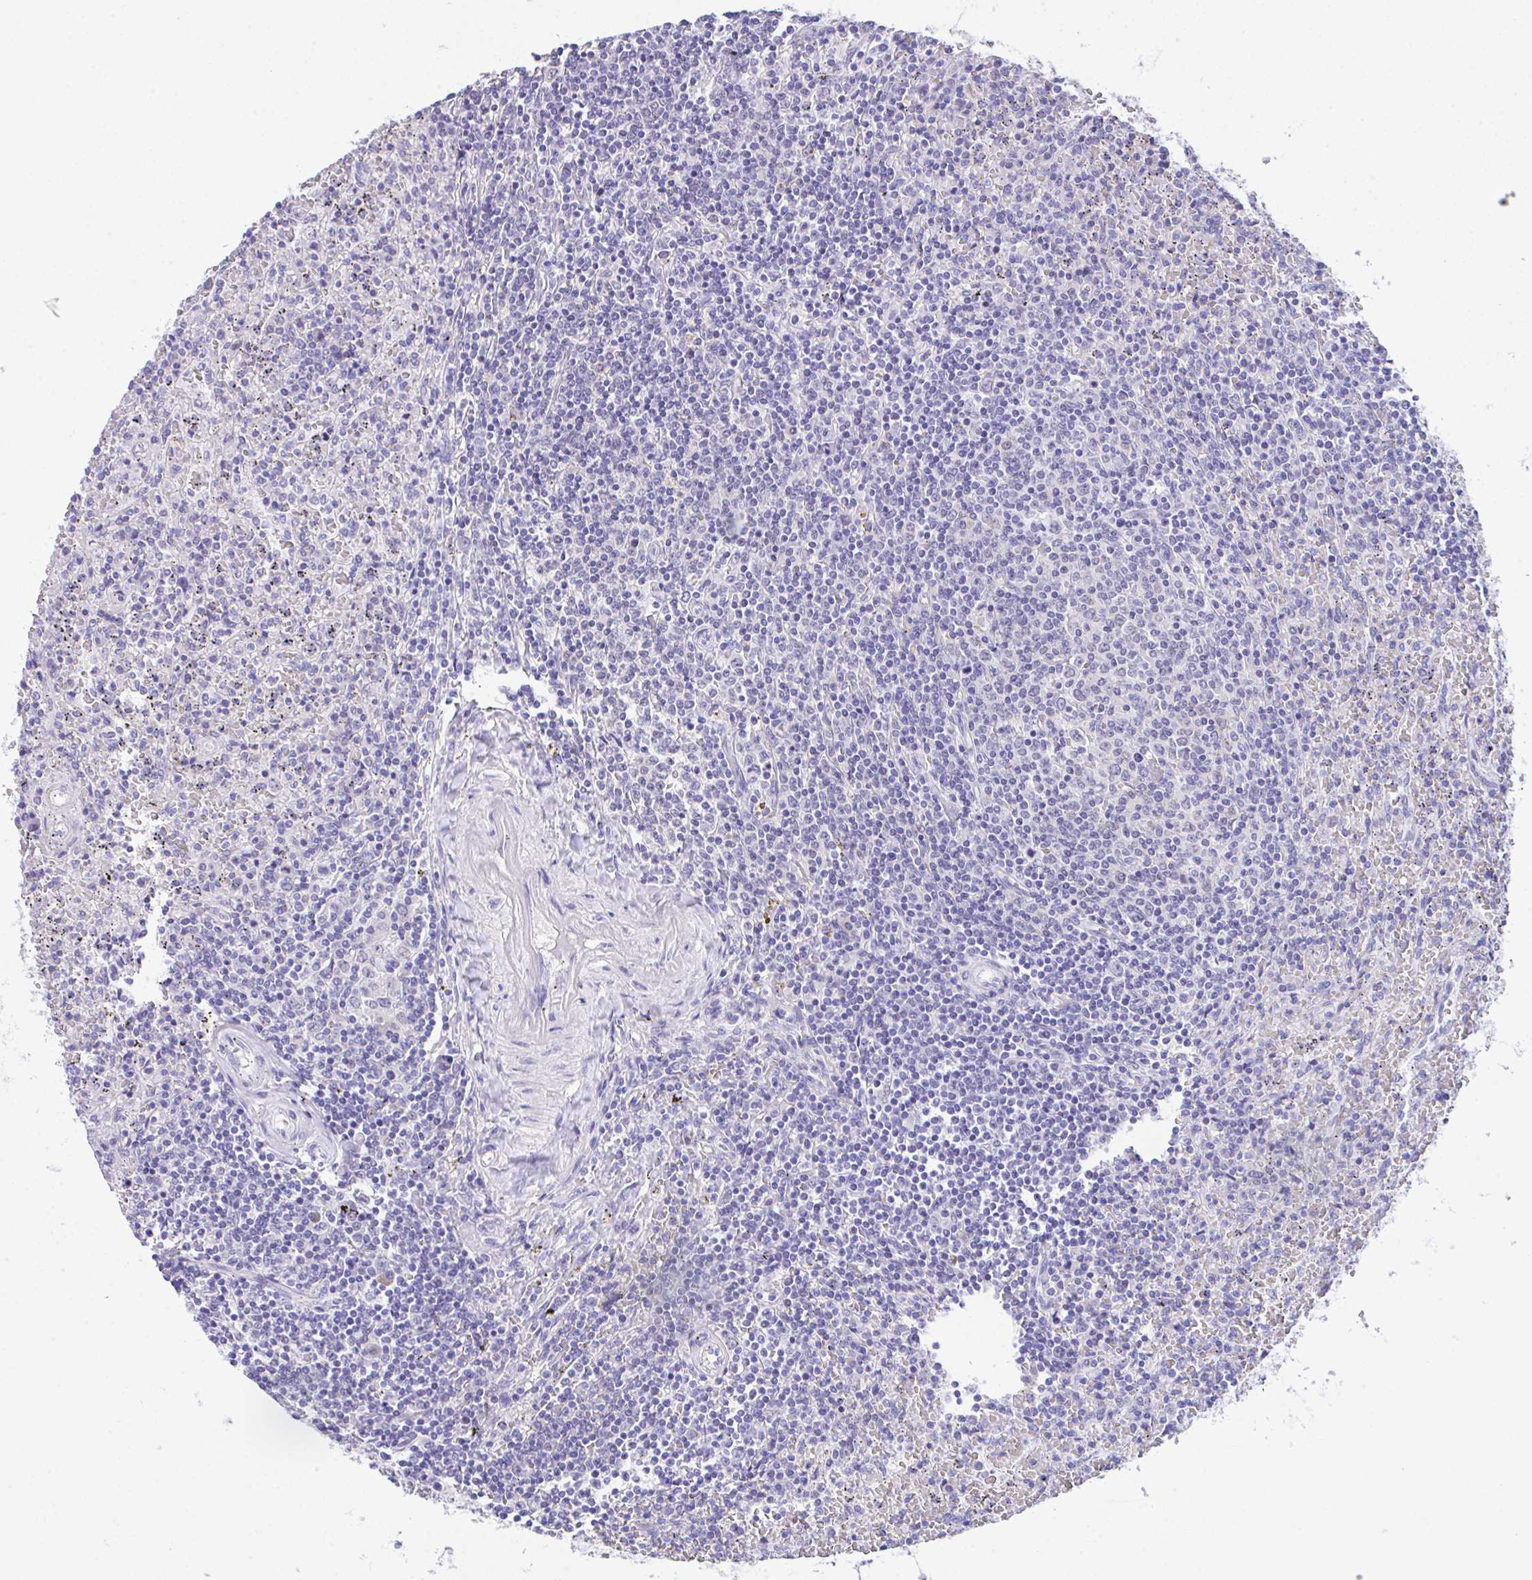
{"staining": {"intensity": "negative", "quantity": "none", "location": "none"}, "tissue": "lymphoma", "cell_type": "Tumor cells", "image_type": "cancer", "snomed": [{"axis": "morphology", "description": "Malignant lymphoma, non-Hodgkin's type, Low grade"}, {"axis": "topography", "description": "Spleen"}], "caption": "Tumor cells show no significant staining in malignant lymphoma, non-Hodgkin's type (low-grade).", "gene": "HOXB4", "patient": {"sex": "female", "age": 64}}